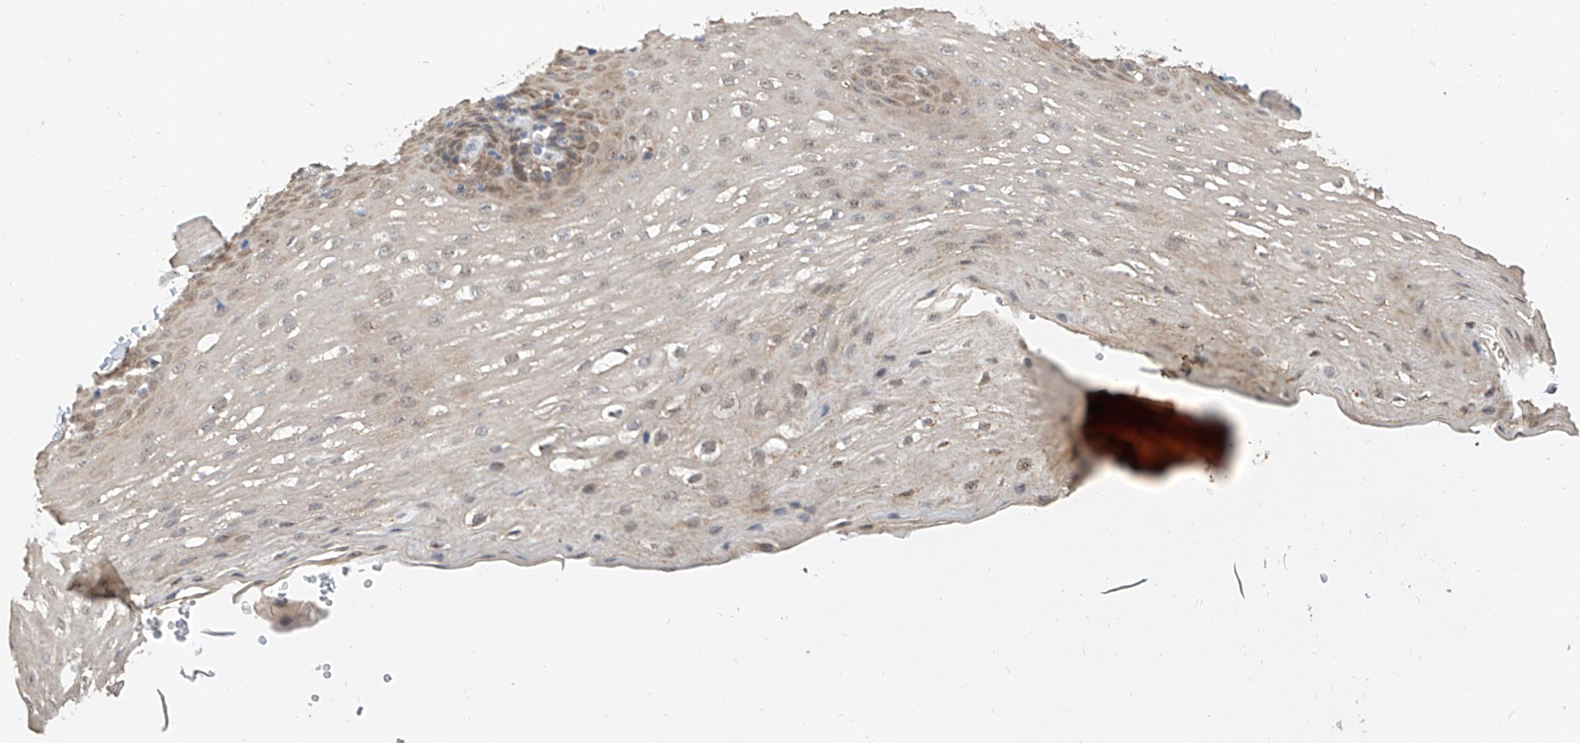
{"staining": {"intensity": "weak", "quantity": "25%-75%", "location": "cytoplasmic/membranous"}, "tissue": "esophagus", "cell_type": "Squamous epithelial cells", "image_type": "normal", "snomed": [{"axis": "morphology", "description": "Normal tissue, NOS"}, {"axis": "topography", "description": "Esophagus"}], "caption": "Human esophagus stained with a brown dye shows weak cytoplasmic/membranous positive staining in approximately 25%-75% of squamous epithelial cells.", "gene": "MFSD4B", "patient": {"sex": "female", "age": 66}}